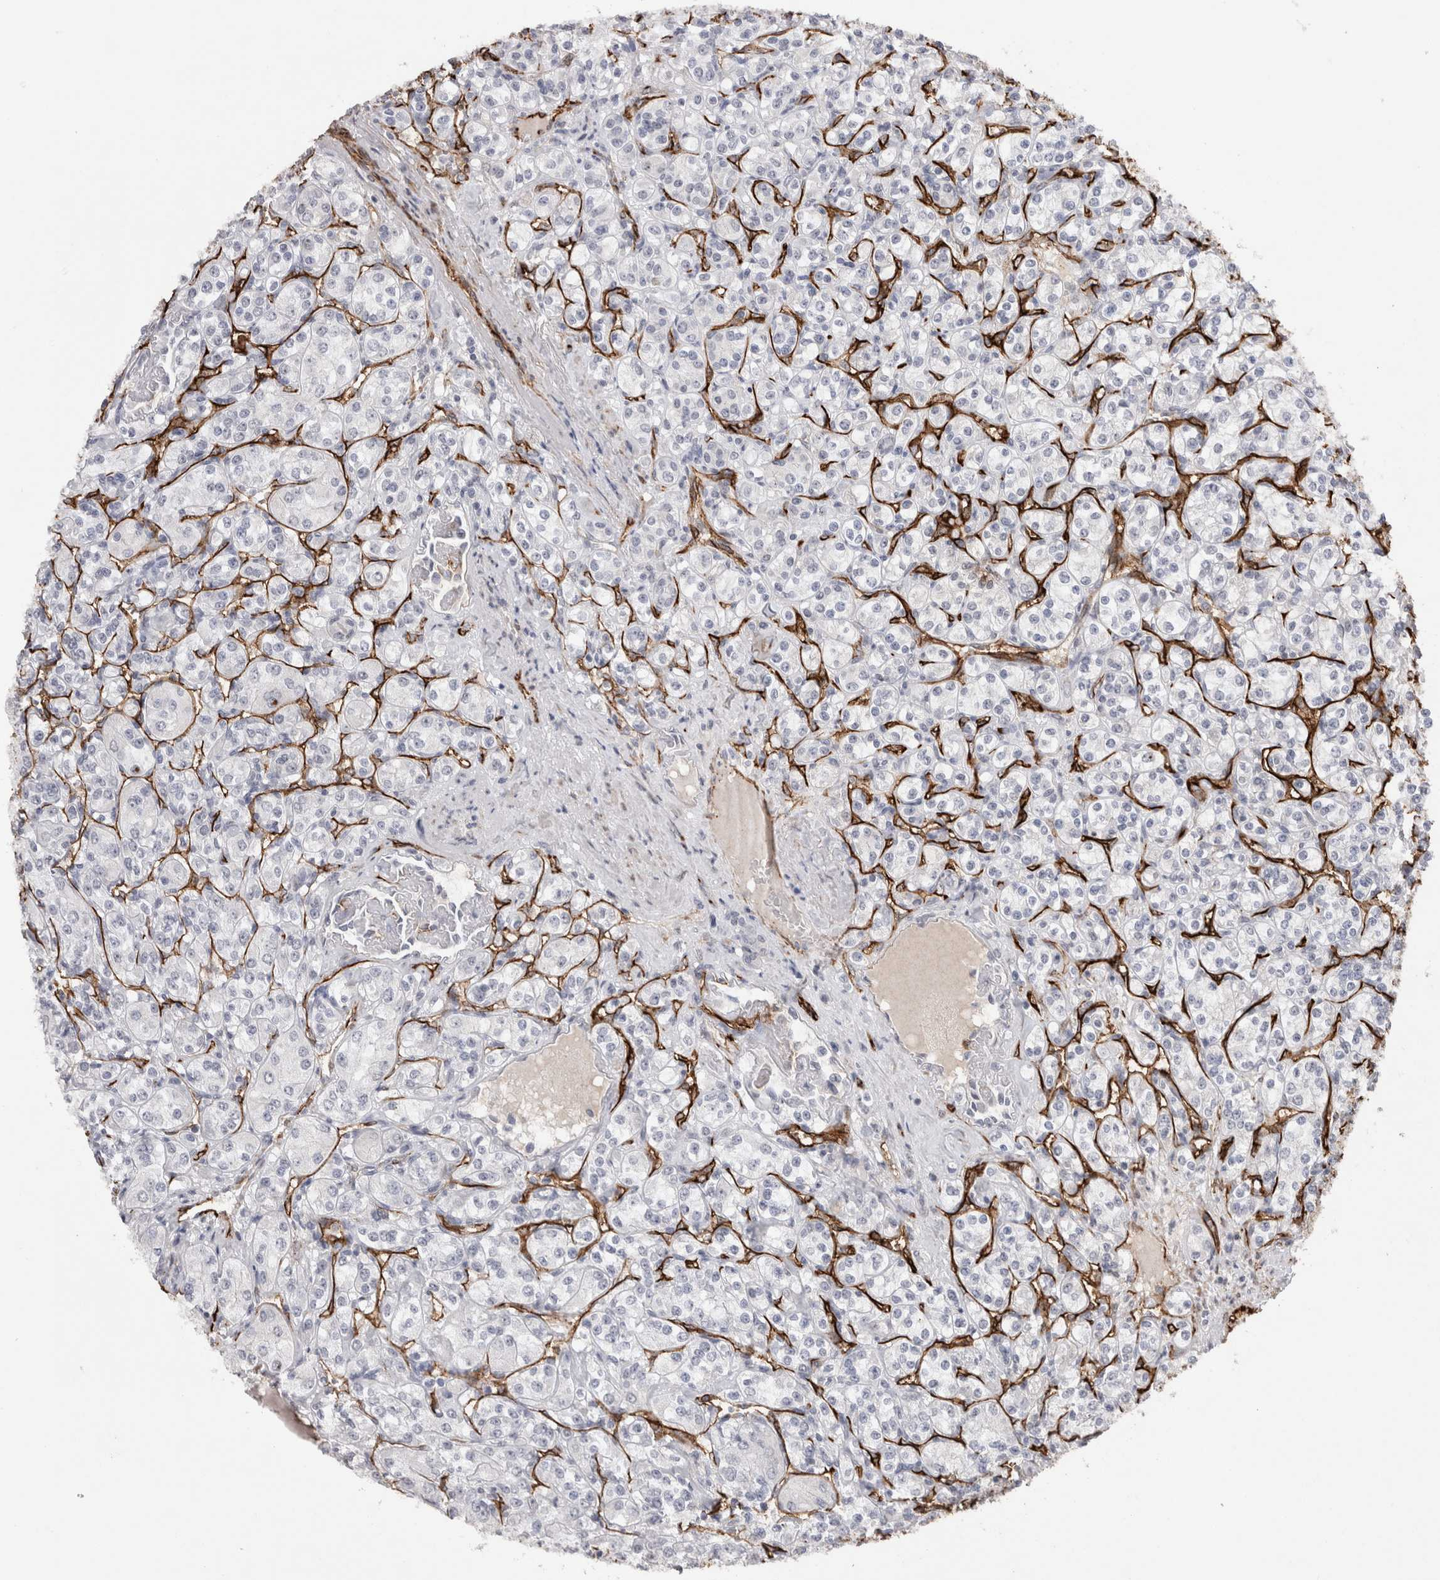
{"staining": {"intensity": "negative", "quantity": "none", "location": "none"}, "tissue": "renal cancer", "cell_type": "Tumor cells", "image_type": "cancer", "snomed": [{"axis": "morphology", "description": "Adenocarcinoma, NOS"}, {"axis": "topography", "description": "Kidney"}], "caption": "High power microscopy micrograph of an immunohistochemistry (IHC) micrograph of renal adenocarcinoma, revealing no significant positivity in tumor cells.", "gene": "CDH13", "patient": {"sex": "male", "age": 77}}